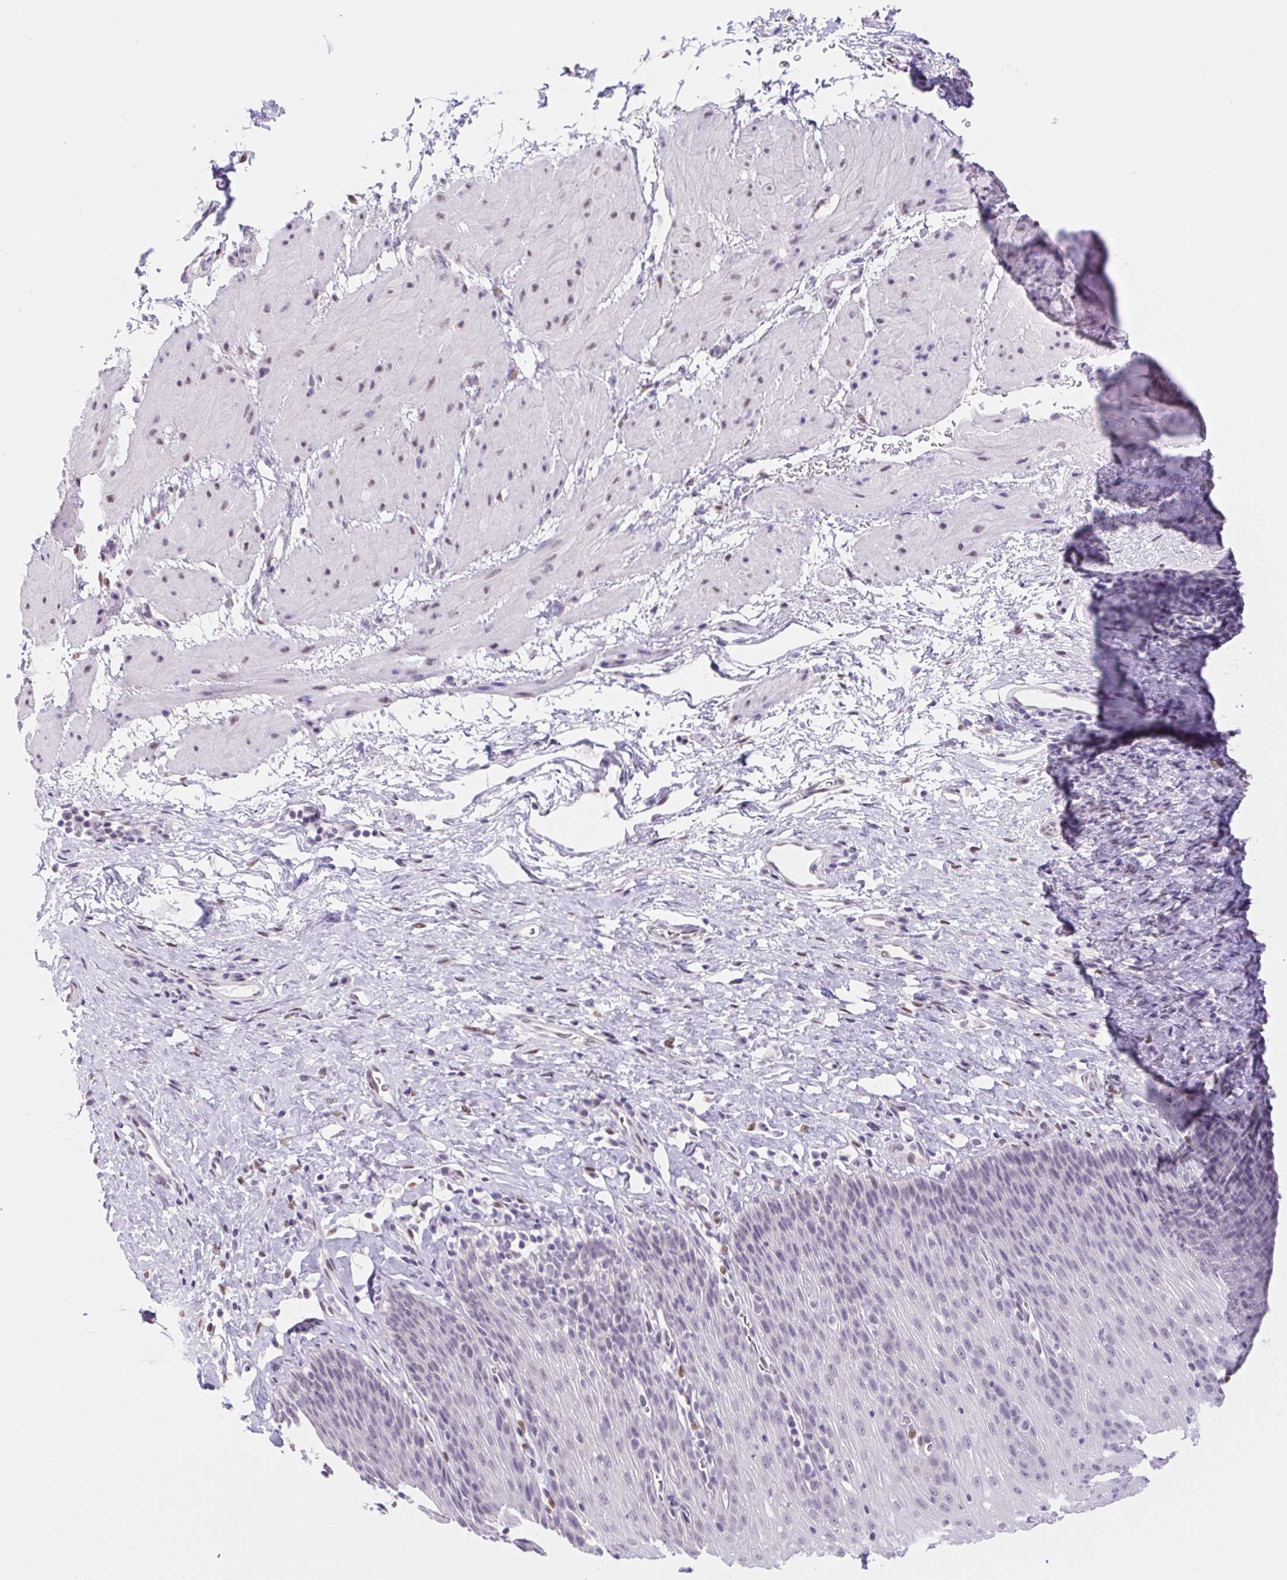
{"staining": {"intensity": "weak", "quantity": "<25%", "location": "nuclear"}, "tissue": "esophagus", "cell_type": "Squamous epithelial cells", "image_type": "normal", "snomed": [{"axis": "morphology", "description": "Normal tissue, NOS"}, {"axis": "topography", "description": "Esophagus"}], "caption": "This micrograph is of unremarkable esophagus stained with immunohistochemistry to label a protein in brown with the nuclei are counter-stained blue. There is no expression in squamous epithelial cells.", "gene": "CAND1", "patient": {"sex": "female", "age": 61}}